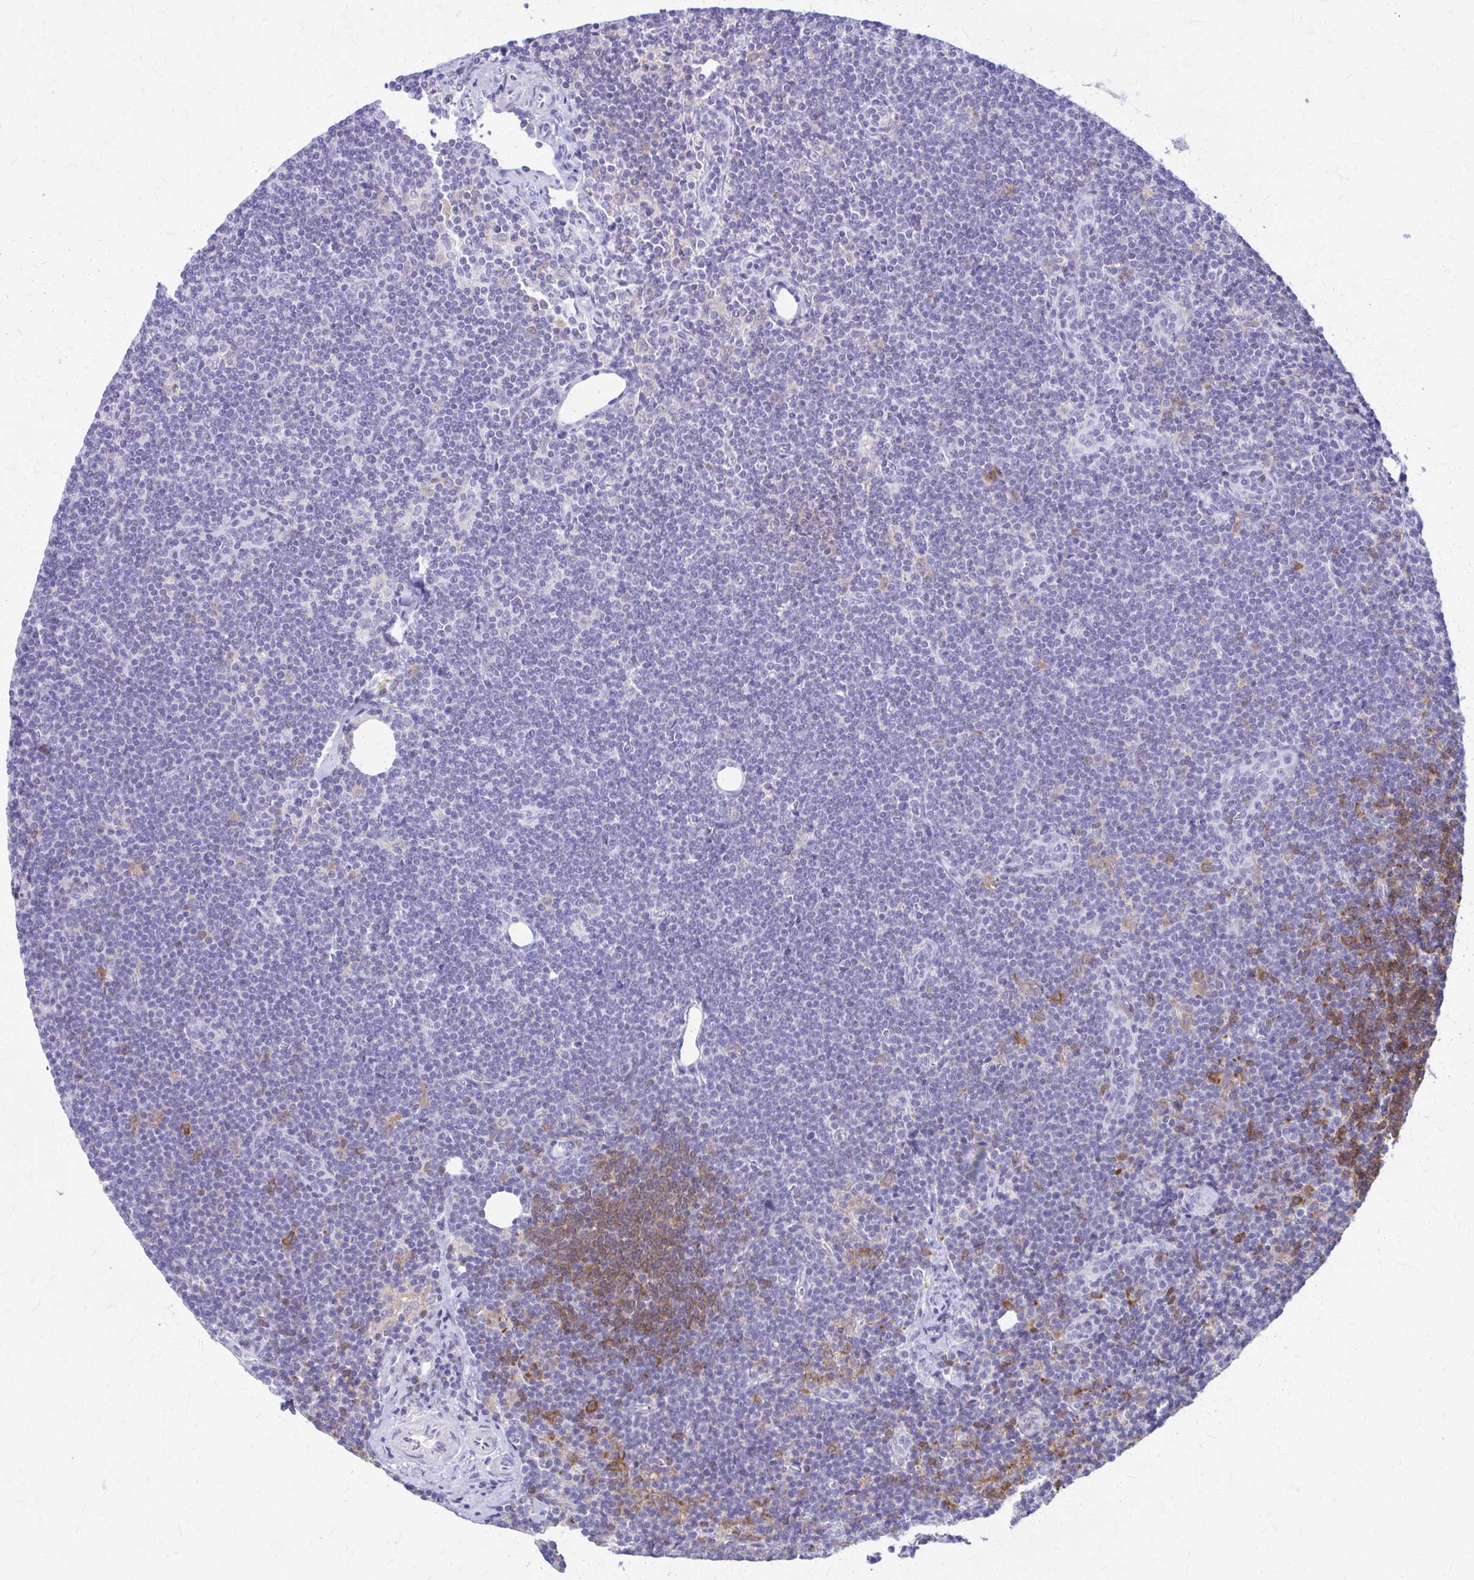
{"staining": {"intensity": "moderate", "quantity": "<25%", "location": "cytoplasmic/membranous"}, "tissue": "lymphoma", "cell_type": "Tumor cells", "image_type": "cancer", "snomed": [{"axis": "morphology", "description": "Malignant lymphoma, non-Hodgkin's type, Low grade"}, {"axis": "topography", "description": "Lymph node"}], "caption": "Immunohistochemistry micrograph of human lymphoma stained for a protein (brown), which shows low levels of moderate cytoplasmic/membranous expression in about <25% of tumor cells.", "gene": "PIK3AP1", "patient": {"sex": "female", "age": 73}}